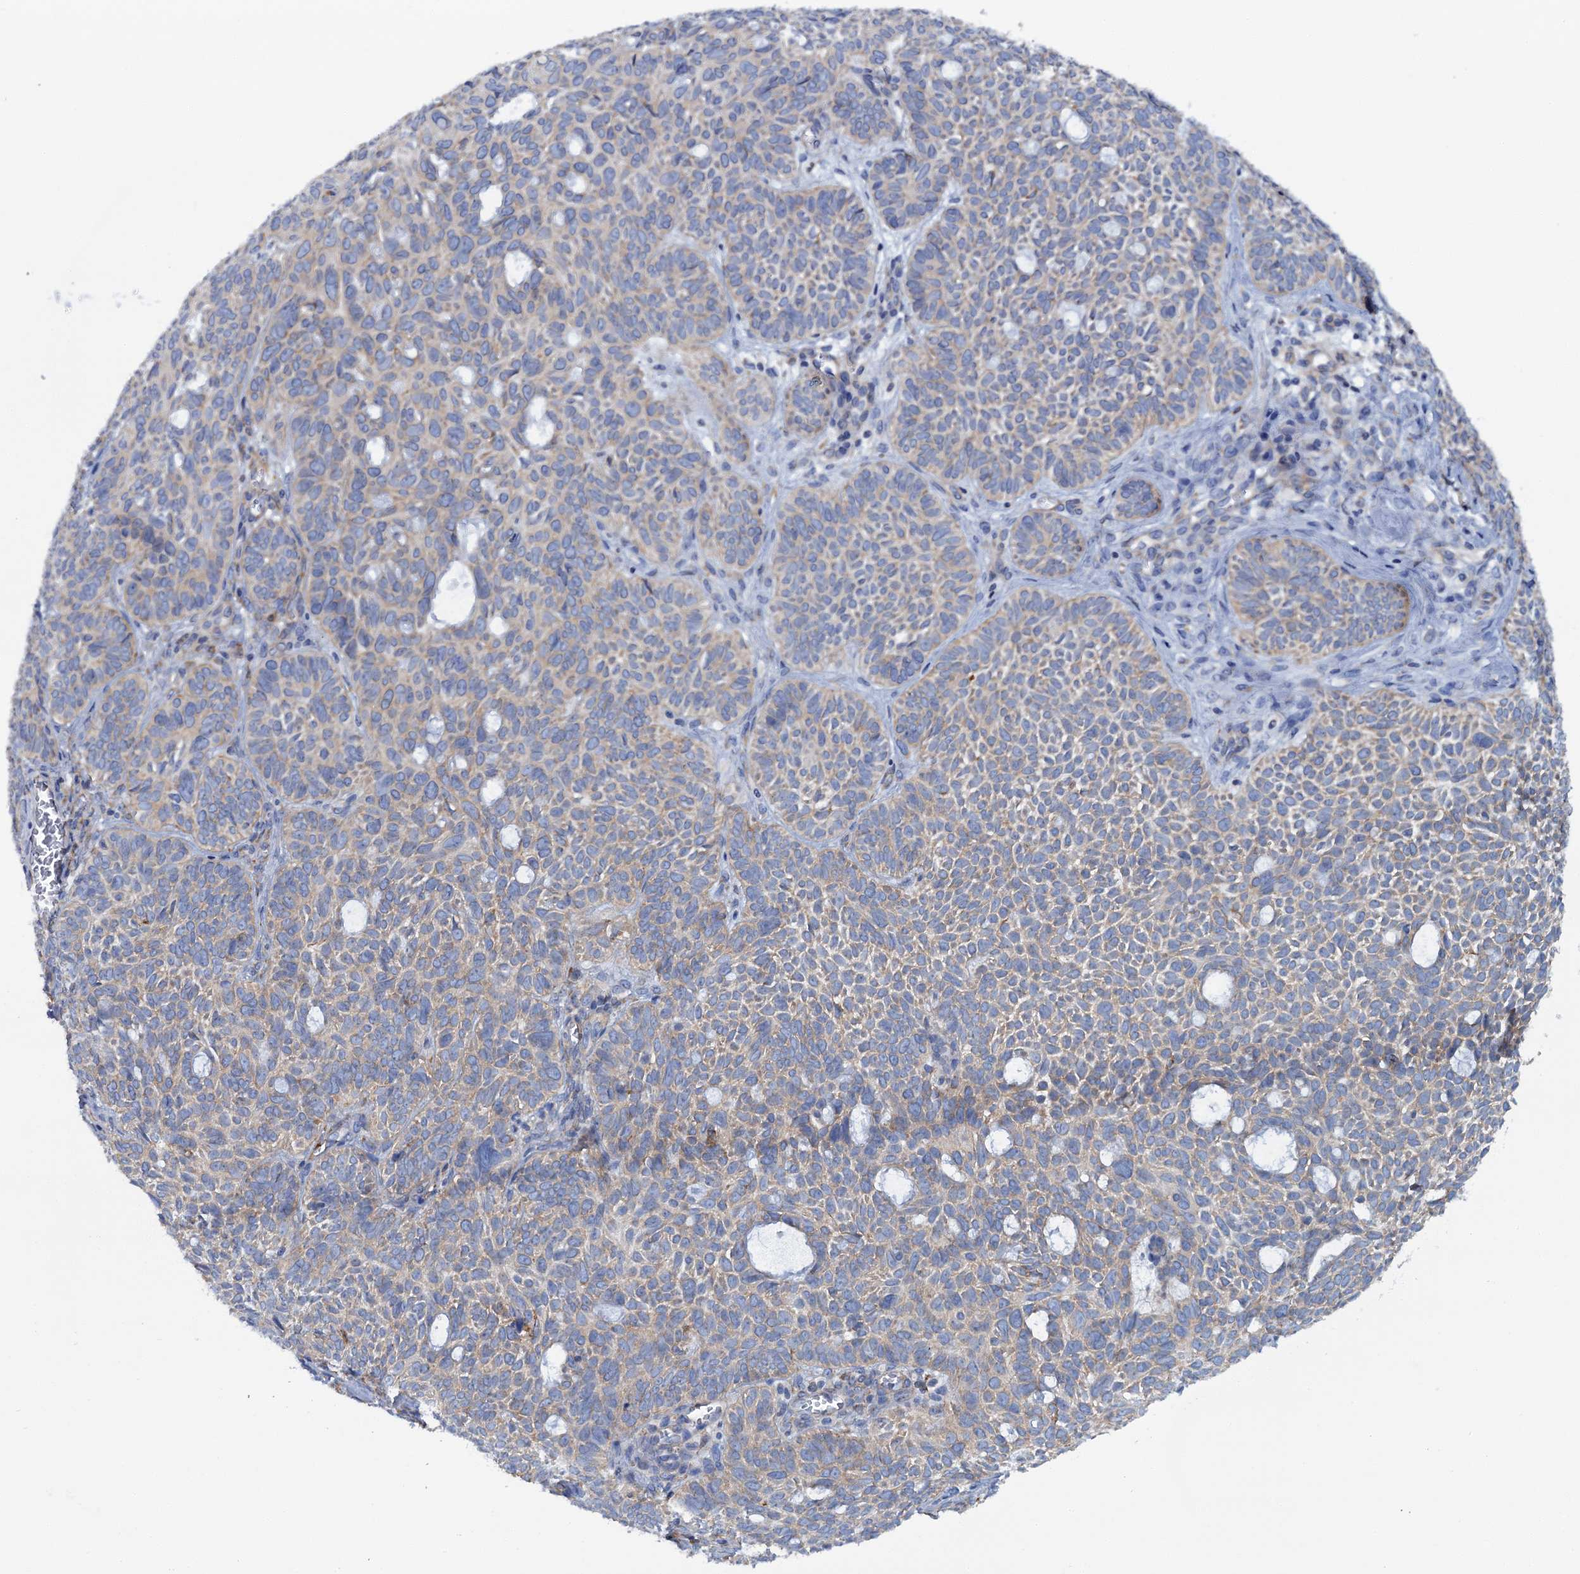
{"staining": {"intensity": "weak", "quantity": "25%-75%", "location": "cytoplasmic/membranous"}, "tissue": "skin cancer", "cell_type": "Tumor cells", "image_type": "cancer", "snomed": [{"axis": "morphology", "description": "Basal cell carcinoma"}, {"axis": "topography", "description": "Skin"}], "caption": "A brown stain labels weak cytoplasmic/membranous staining of a protein in skin cancer tumor cells. (Stains: DAB in brown, nuclei in blue, Microscopy: brightfield microscopy at high magnification).", "gene": "SHE", "patient": {"sex": "male", "age": 69}}